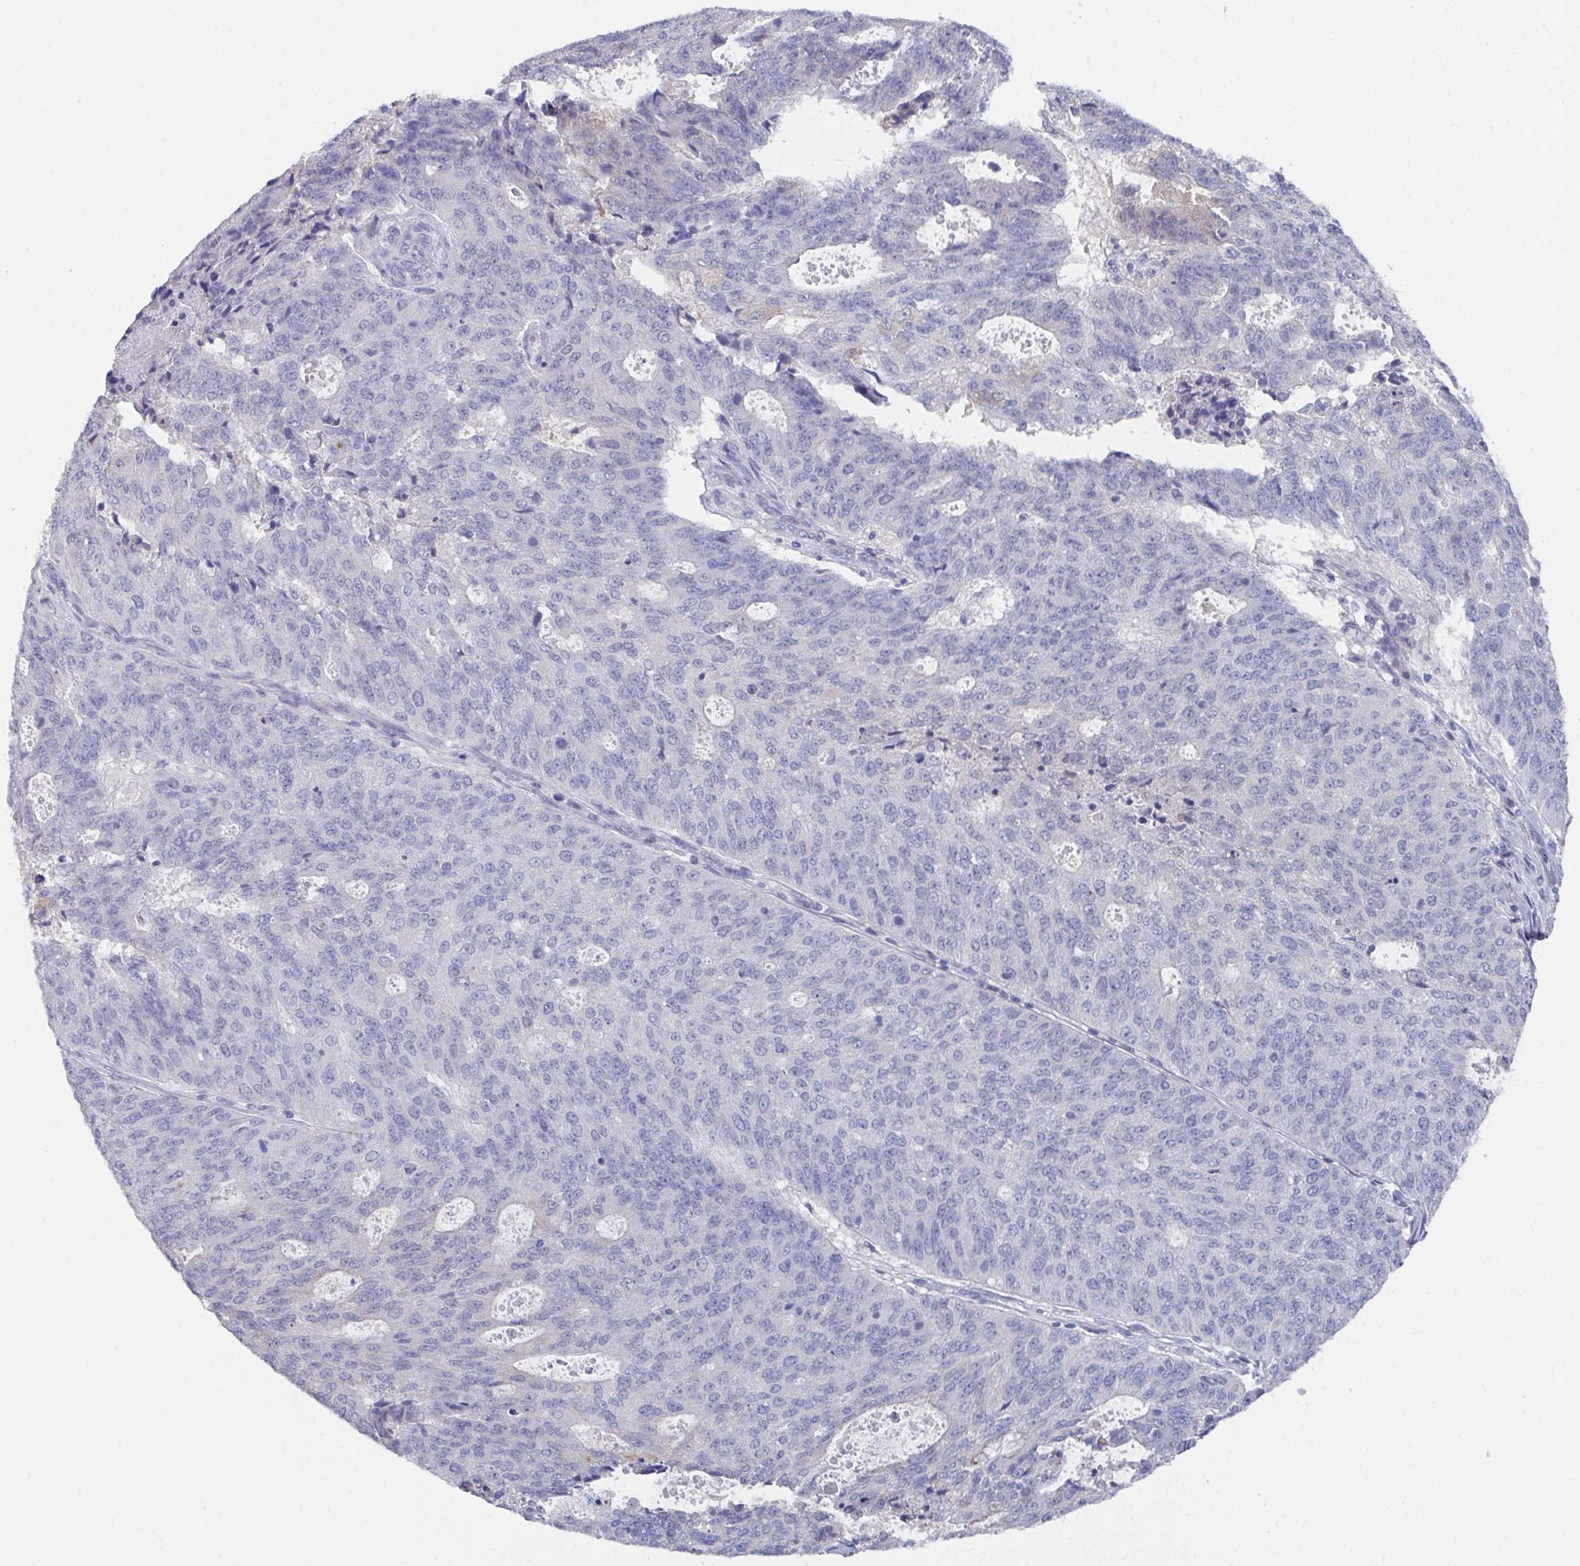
{"staining": {"intensity": "negative", "quantity": "none", "location": "none"}, "tissue": "endometrial cancer", "cell_type": "Tumor cells", "image_type": "cancer", "snomed": [{"axis": "morphology", "description": "Adenocarcinoma, NOS"}, {"axis": "topography", "description": "Endometrium"}], "caption": "Micrograph shows no significant protein positivity in tumor cells of adenocarcinoma (endometrial). Brightfield microscopy of immunohistochemistry (IHC) stained with DAB (brown) and hematoxylin (blue), captured at high magnification.", "gene": "SSC4D", "patient": {"sex": "female", "age": 82}}